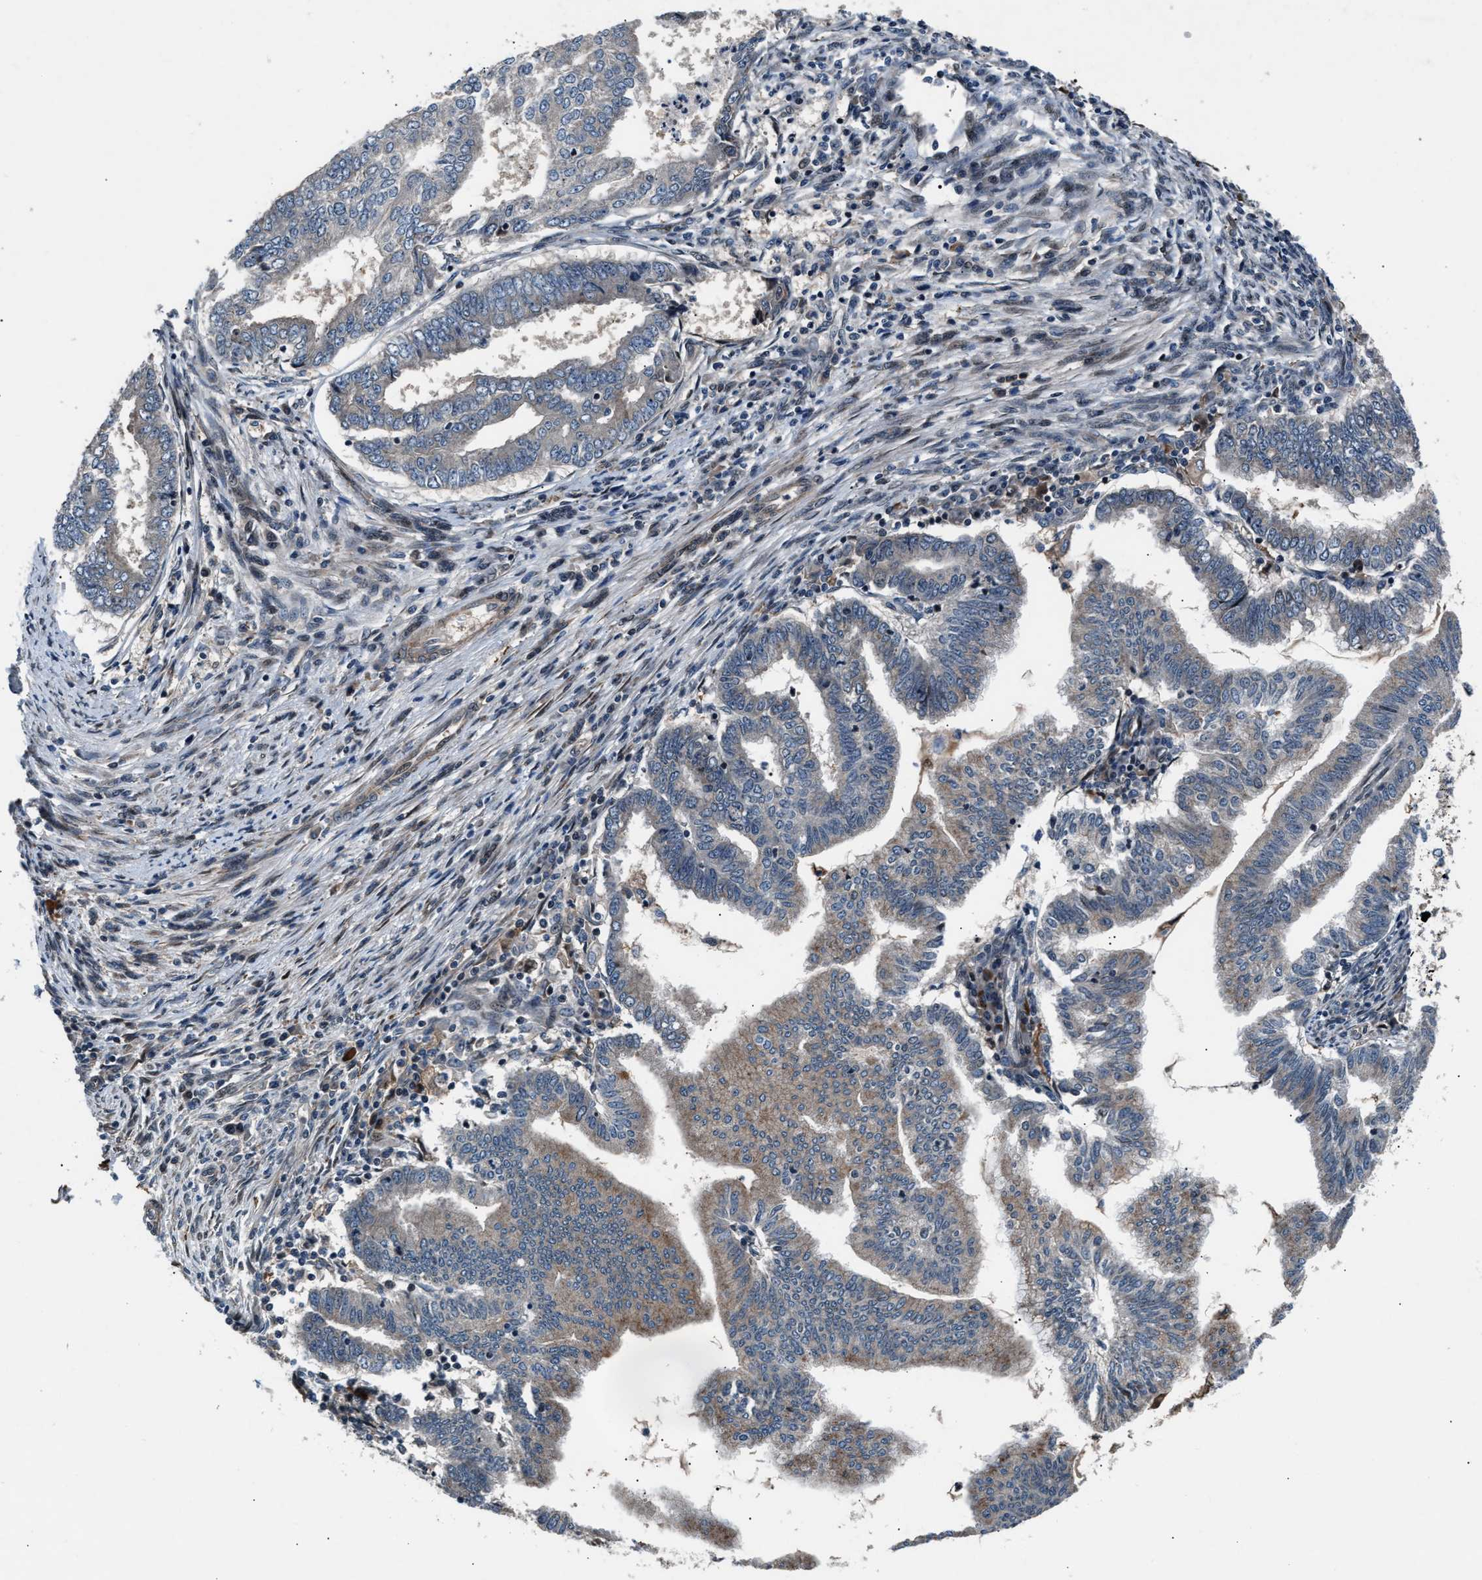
{"staining": {"intensity": "weak", "quantity": "25%-75%", "location": "cytoplasmic/membranous"}, "tissue": "endometrial cancer", "cell_type": "Tumor cells", "image_type": "cancer", "snomed": [{"axis": "morphology", "description": "Polyp, NOS"}, {"axis": "morphology", "description": "Adenocarcinoma, NOS"}, {"axis": "morphology", "description": "Adenoma, NOS"}, {"axis": "topography", "description": "Endometrium"}], "caption": "Weak cytoplasmic/membranous protein expression is appreciated in about 25%-75% of tumor cells in endometrial cancer (polyp). The staining was performed using DAB, with brown indicating positive protein expression. Nuclei are stained blue with hematoxylin.", "gene": "DYNC2I1", "patient": {"sex": "female", "age": 79}}